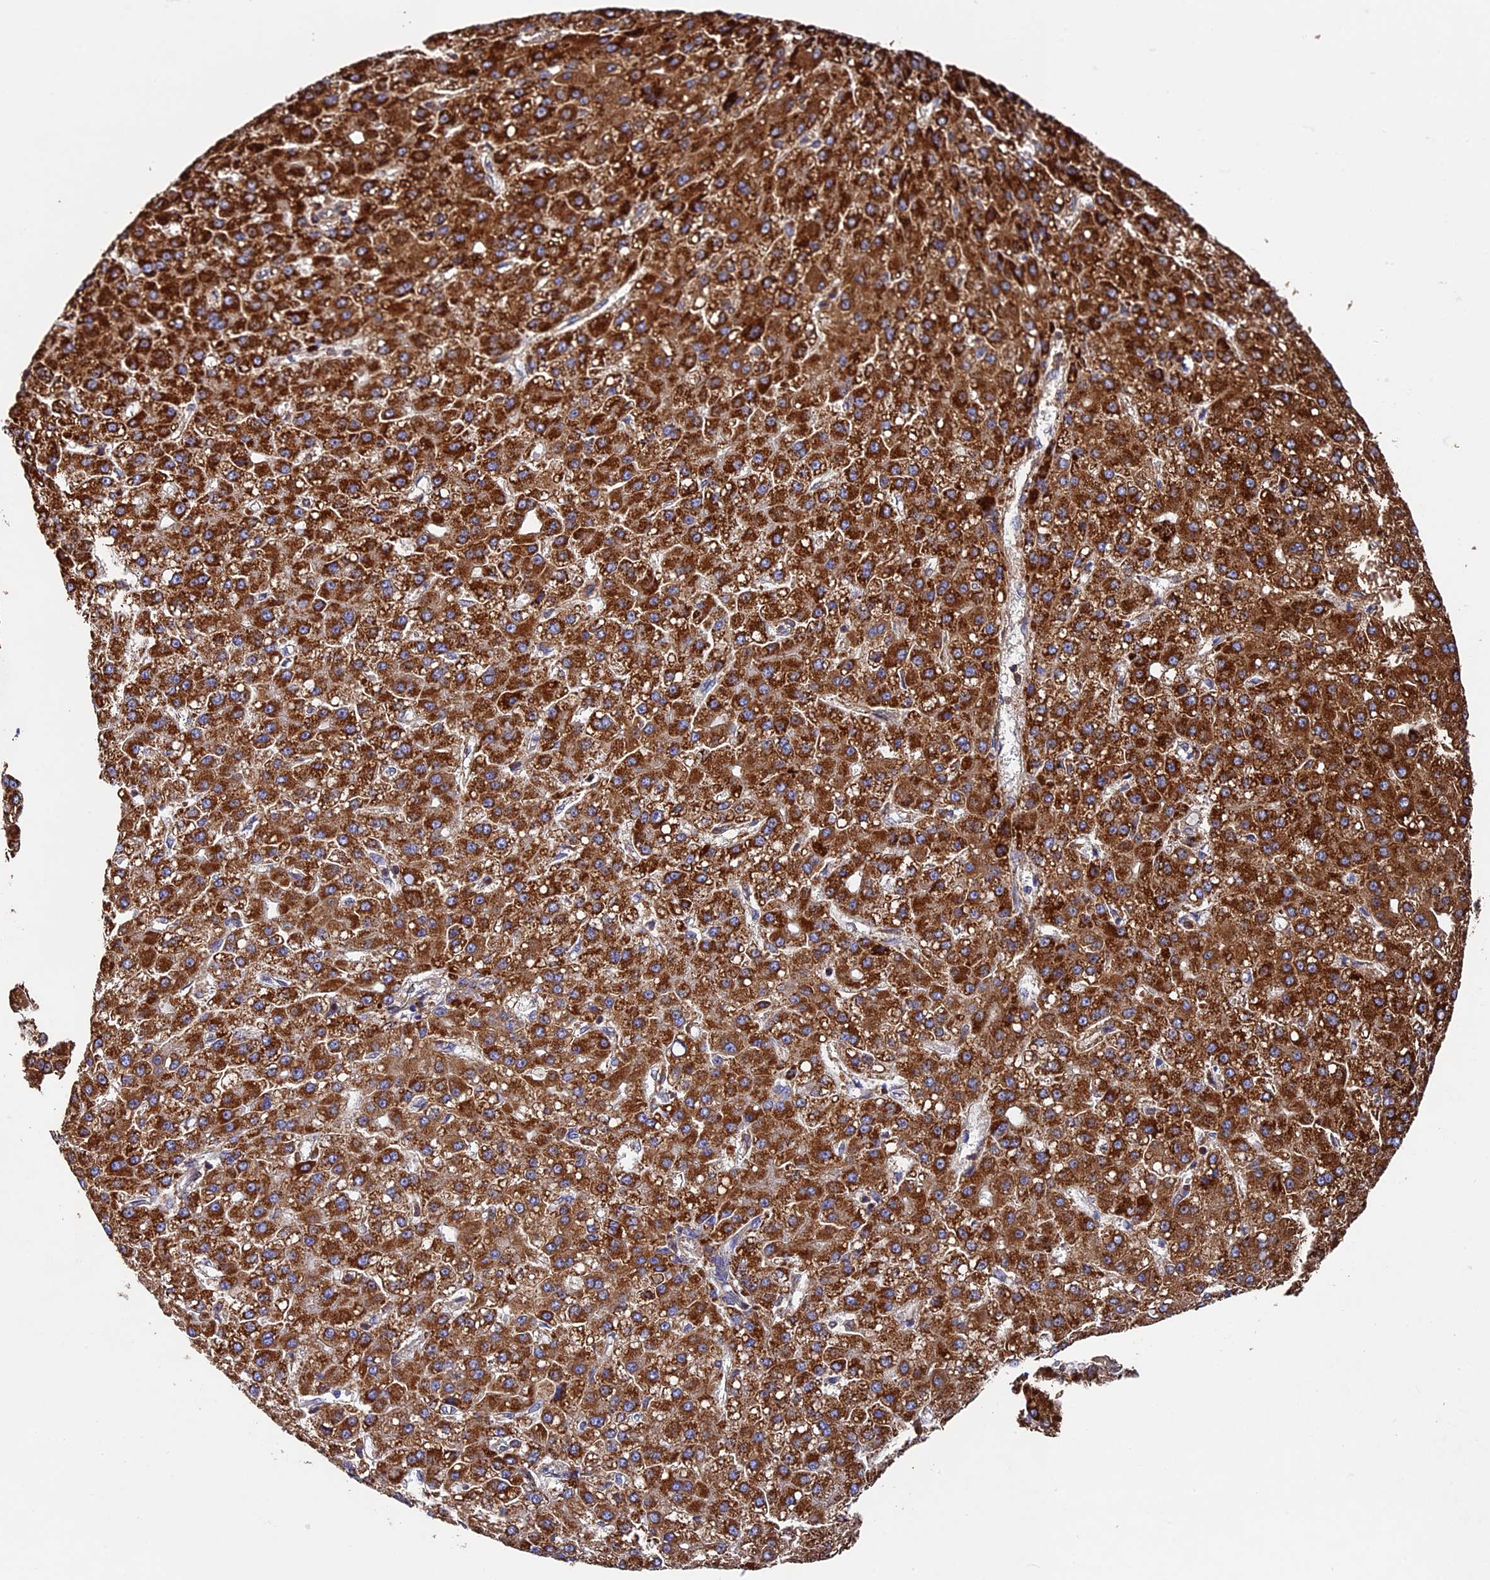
{"staining": {"intensity": "strong", "quantity": ">75%", "location": "cytoplasmic/membranous"}, "tissue": "liver cancer", "cell_type": "Tumor cells", "image_type": "cancer", "snomed": [{"axis": "morphology", "description": "Carcinoma, Hepatocellular, NOS"}, {"axis": "topography", "description": "Liver"}], "caption": "Strong cytoplasmic/membranous protein staining is present in approximately >75% of tumor cells in liver cancer (hepatocellular carcinoma). (brown staining indicates protein expression, while blue staining denotes nuclei).", "gene": "ADAT1", "patient": {"sex": "male", "age": 67}}